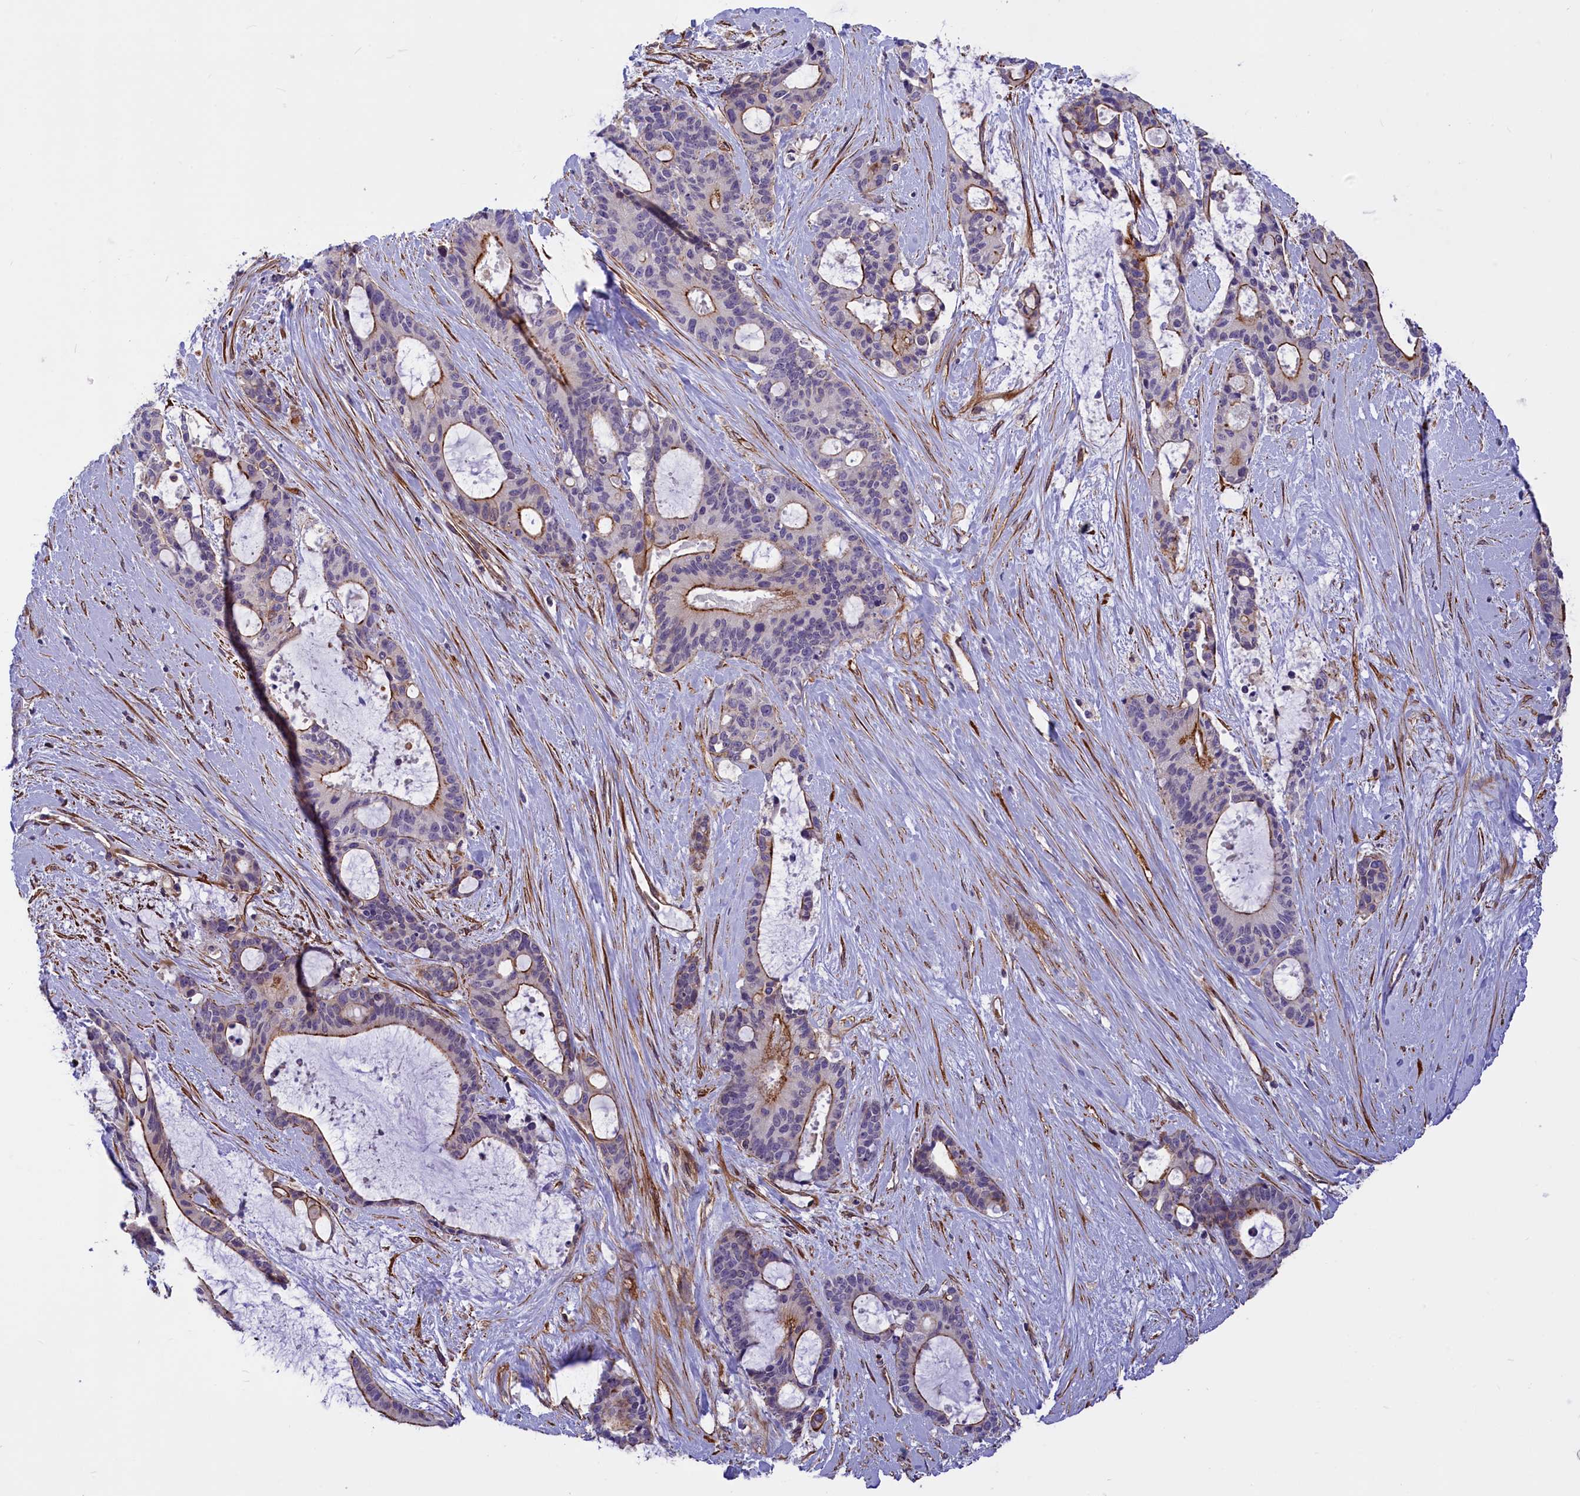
{"staining": {"intensity": "moderate", "quantity": "<25%", "location": "cytoplasmic/membranous"}, "tissue": "liver cancer", "cell_type": "Tumor cells", "image_type": "cancer", "snomed": [{"axis": "morphology", "description": "Normal tissue, NOS"}, {"axis": "morphology", "description": "Cholangiocarcinoma"}, {"axis": "topography", "description": "Liver"}, {"axis": "topography", "description": "Peripheral nerve tissue"}], "caption": "Moderate cytoplasmic/membranous protein staining is appreciated in about <25% of tumor cells in cholangiocarcinoma (liver). (DAB = brown stain, brightfield microscopy at high magnification).", "gene": "MED20", "patient": {"sex": "female", "age": 73}}